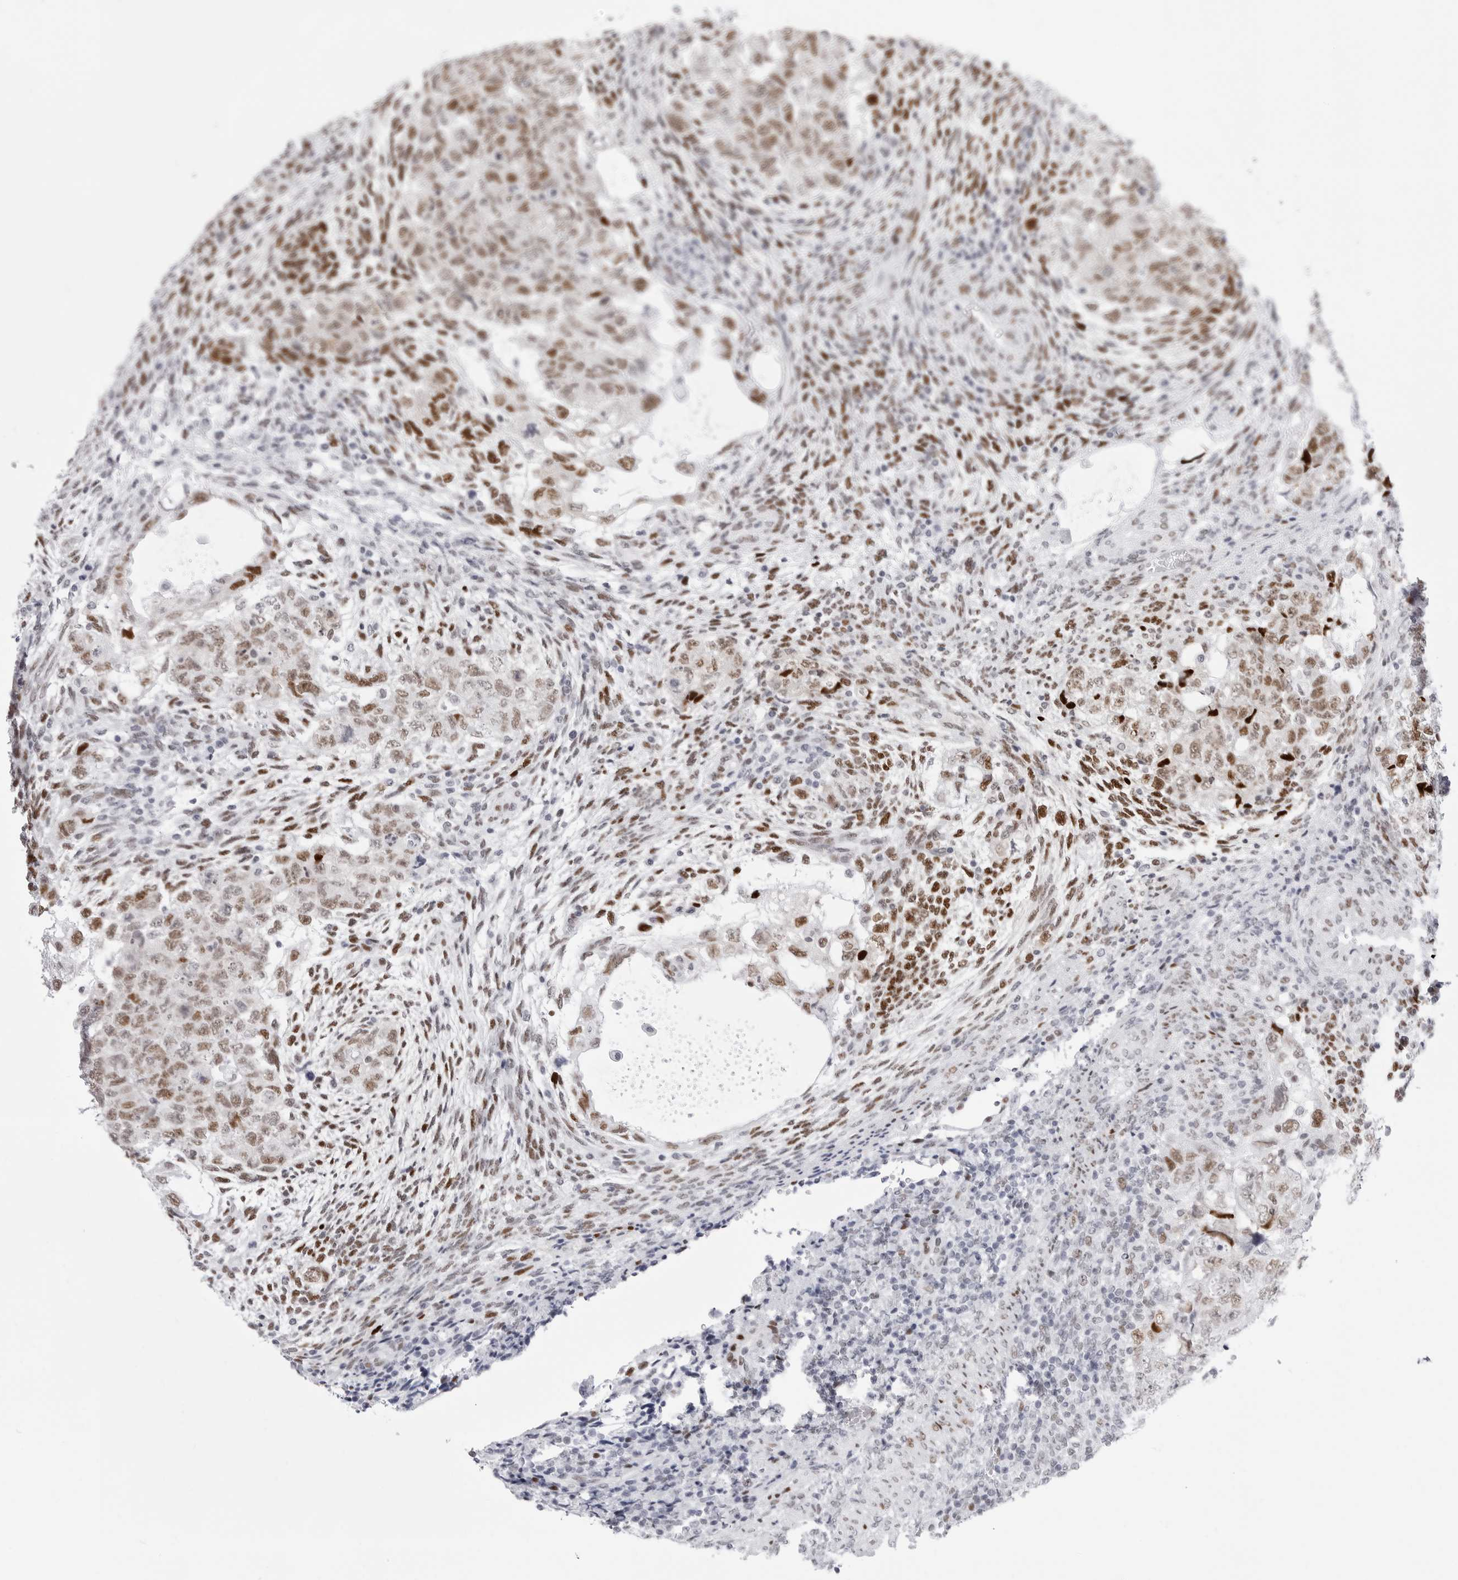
{"staining": {"intensity": "strong", "quantity": ">75%", "location": "nuclear"}, "tissue": "testis cancer", "cell_type": "Tumor cells", "image_type": "cancer", "snomed": [{"axis": "morphology", "description": "Normal tissue, NOS"}, {"axis": "morphology", "description": "Carcinoma, Embryonal, NOS"}, {"axis": "topography", "description": "Testis"}], "caption": "High-magnification brightfield microscopy of embryonal carcinoma (testis) stained with DAB (brown) and counterstained with hematoxylin (blue). tumor cells exhibit strong nuclear positivity is identified in about>75% of cells. The staining was performed using DAB (3,3'-diaminobenzidine) to visualize the protein expression in brown, while the nuclei were stained in blue with hematoxylin (Magnification: 20x).", "gene": "NASP", "patient": {"sex": "male", "age": 36}}